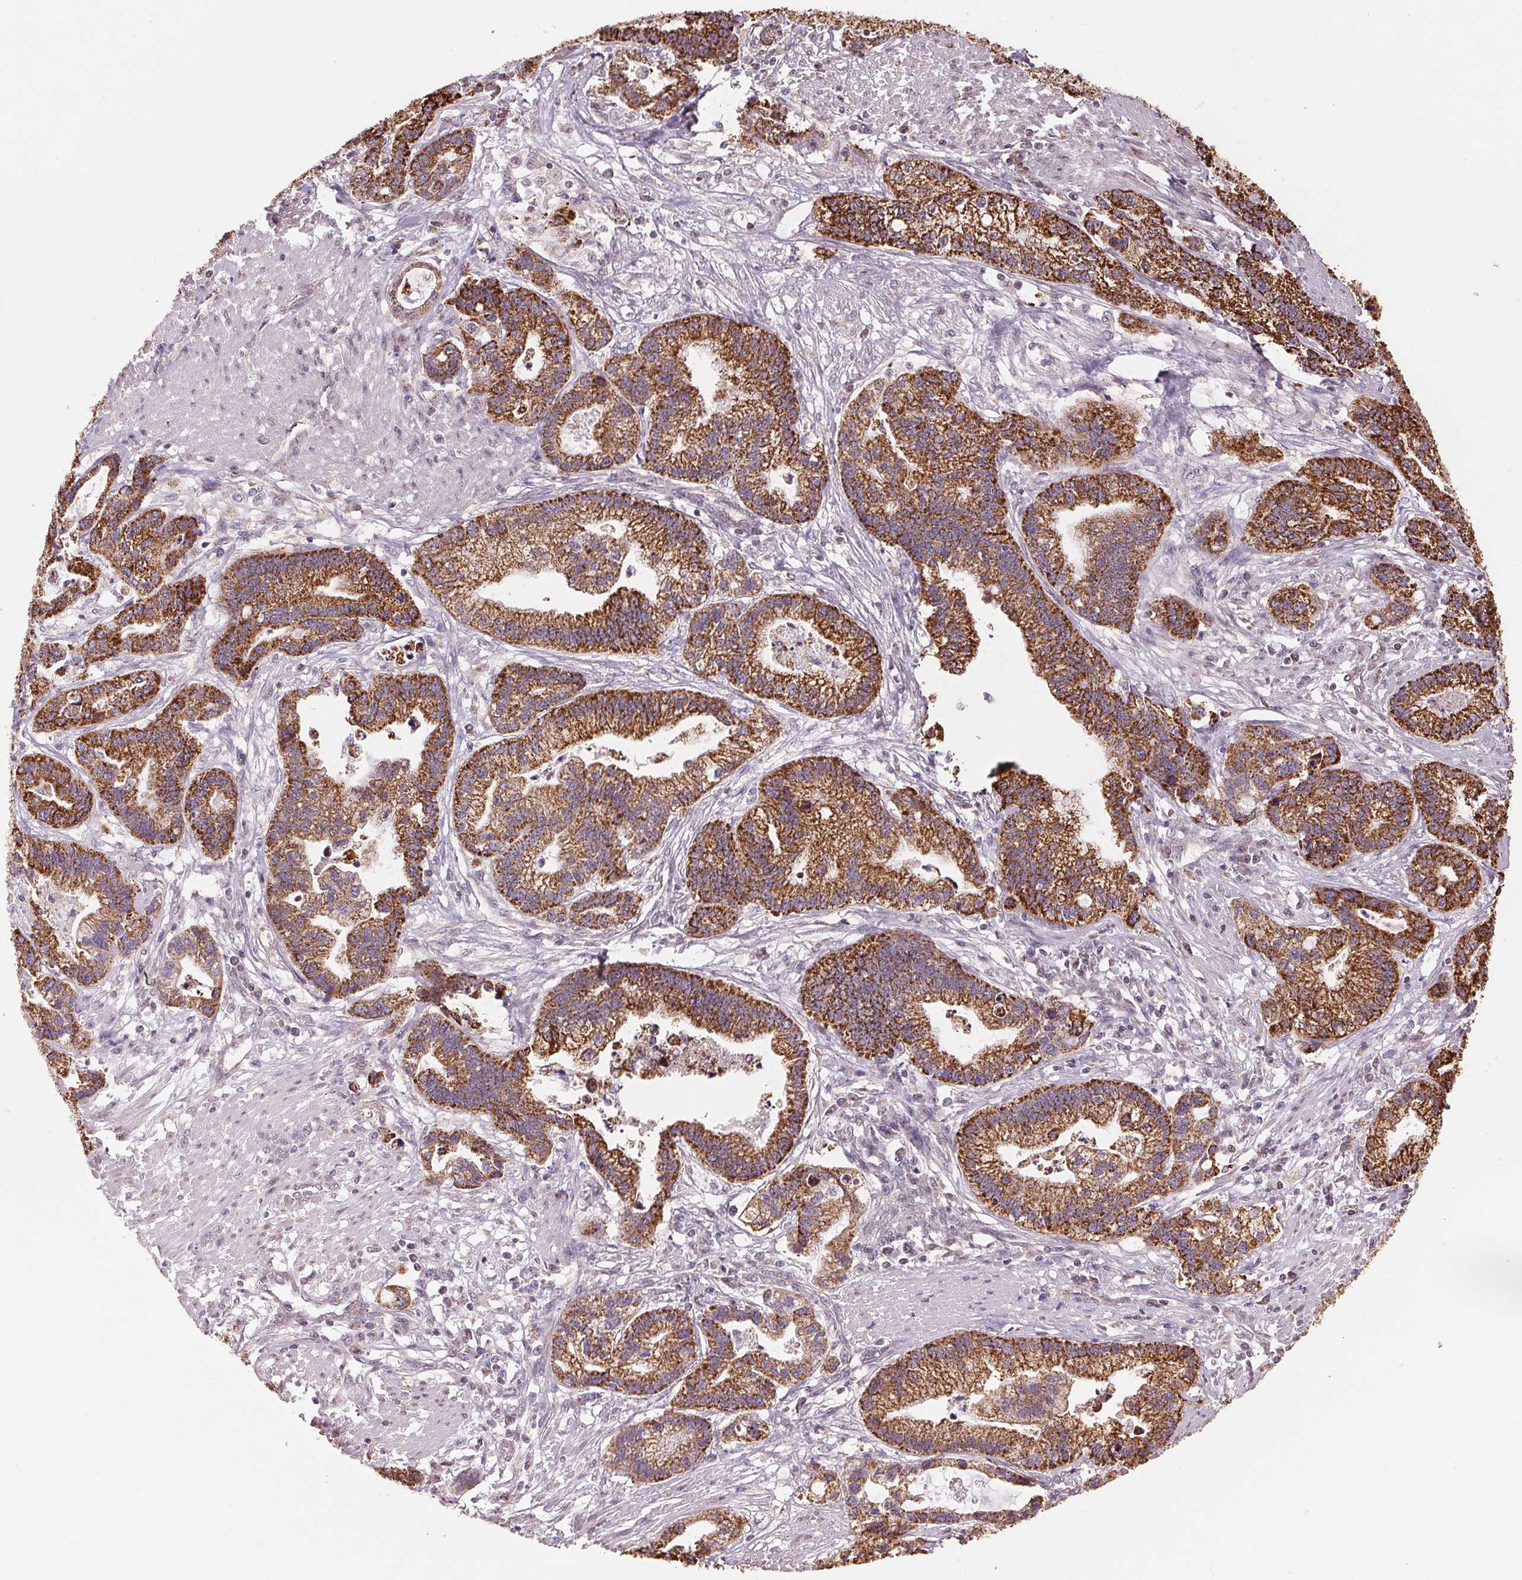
{"staining": {"intensity": "strong", "quantity": ">75%", "location": "cytoplasmic/membranous"}, "tissue": "stomach cancer", "cell_type": "Tumor cells", "image_type": "cancer", "snomed": [{"axis": "morphology", "description": "Adenocarcinoma, NOS"}, {"axis": "topography", "description": "Stomach"}], "caption": "Protein expression analysis of human stomach cancer reveals strong cytoplasmic/membranous expression in approximately >75% of tumor cells.", "gene": "SC5D", "patient": {"sex": "male", "age": 83}}